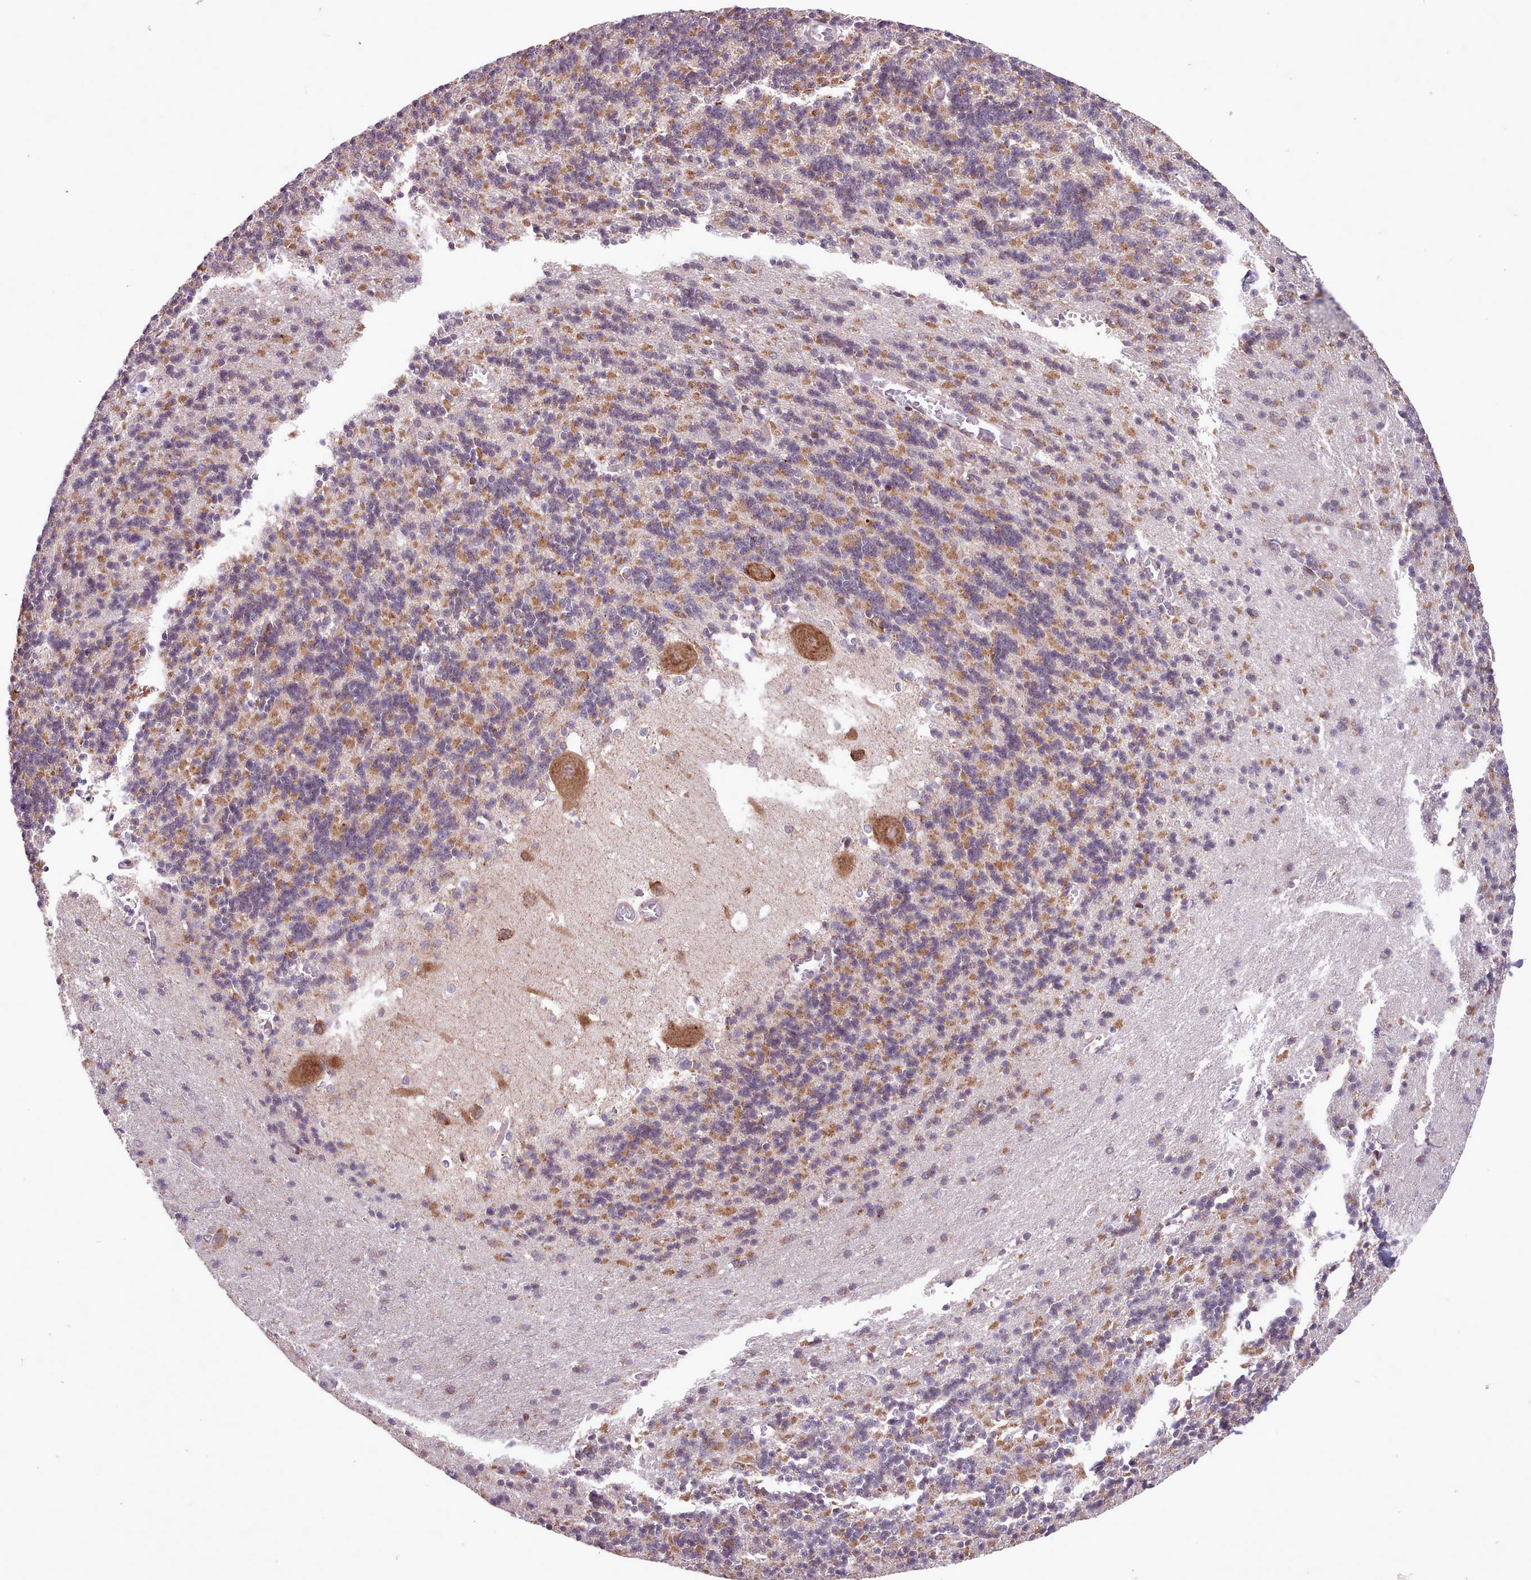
{"staining": {"intensity": "moderate", "quantity": "25%-75%", "location": "cytoplasmic/membranous"}, "tissue": "cerebellum", "cell_type": "Cells in granular layer", "image_type": "normal", "snomed": [{"axis": "morphology", "description": "Normal tissue, NOS"}, {"axis": "topography", "description": "Cerebellum"}], "caption": "DAB (3,3'-diaminobenzidine) immunohistochemical staining of unremarkable human cerebellum demonstrates moderate cytoplasmic/membranous protein positivity in about 25%-75% of cells in granular layer.", "gene": "TTLL3", "patient": {"sex": "male", "age": 37}}